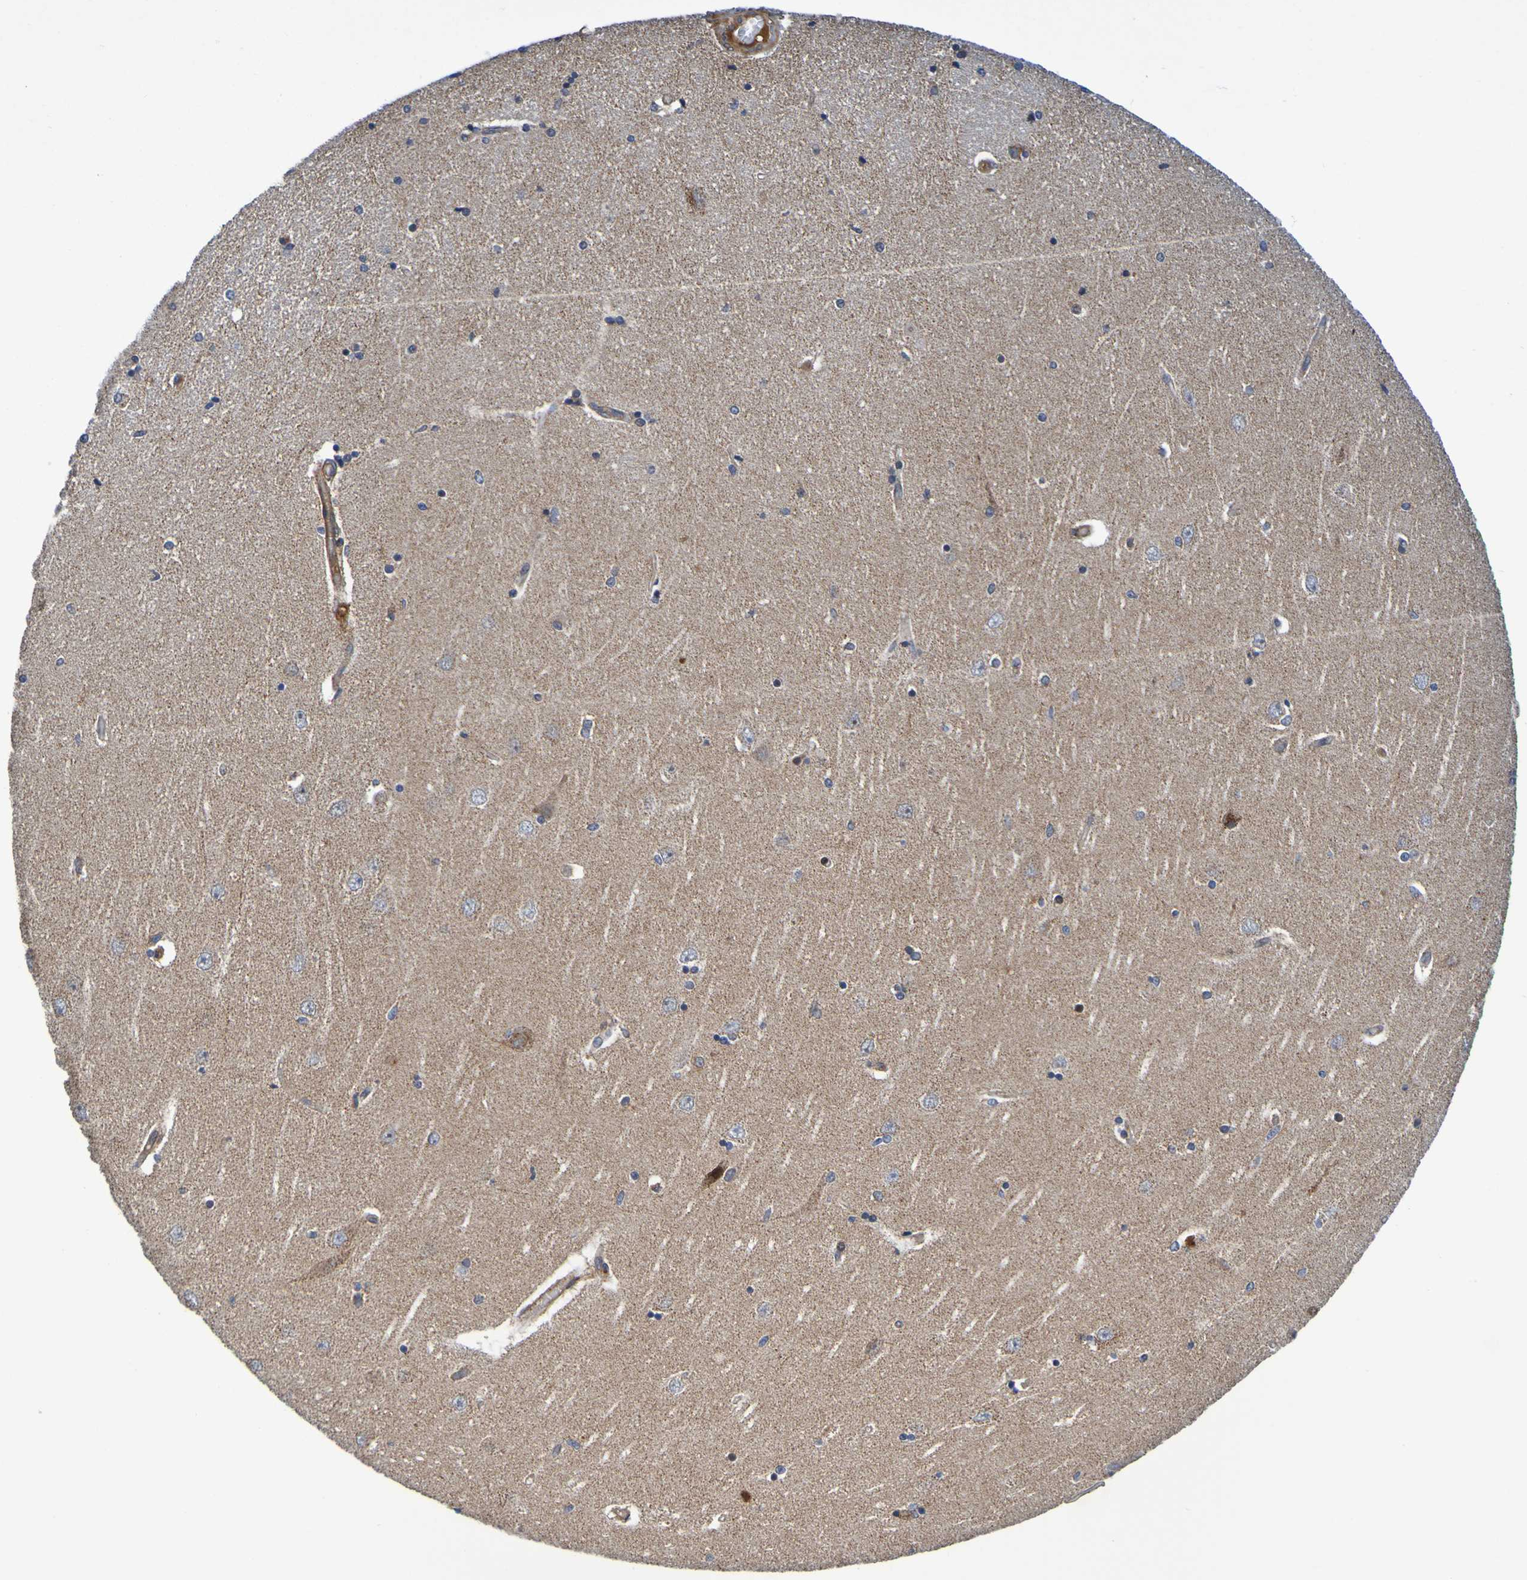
{"staining": {"intensity": "moderate", "quantity": "25%-75%", "location": "cytoplasmic/membranous"}, "tissue": "hippocampus", "cell_type": "Glial cells", "image_type": "normal", "snomed": [{"axis": "morphology", "description": "Normal tissue, NOS"}, {"axis": "topography", "description": "Hippocampus"}], "caption": "Glial cells demonstrate moderate cytoplasmic/membranous expression in approximately 25%-75% of cells in normal hippocampus.", "gene": "CCDC51", "patient": {"sex": "female", "age": 54}}